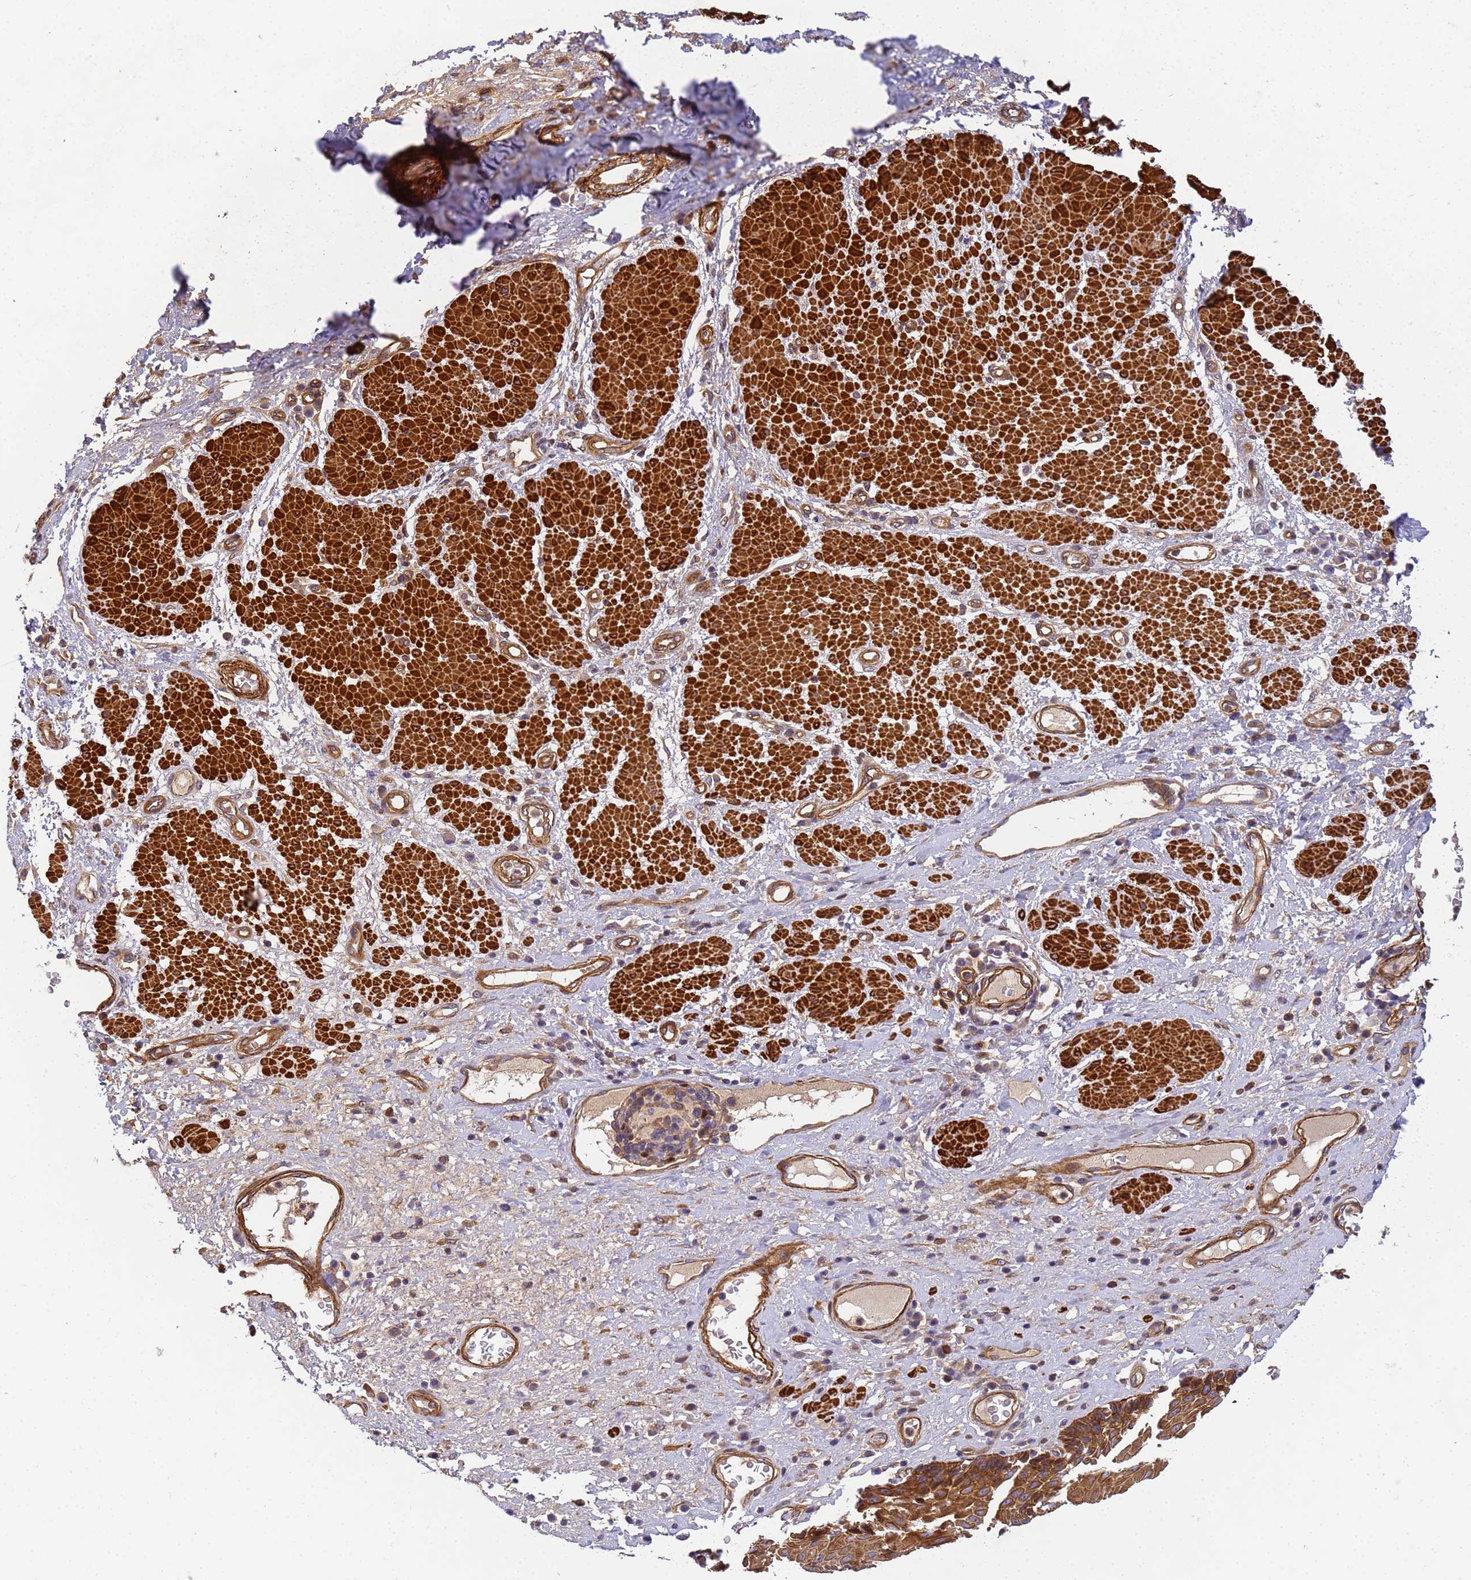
{"staining": {"intensity": "strong", "quantity": ">75%", "location": "cytoplasmic/membranous"}, "tissue": "esophagus", "cell_type": "Squamous epithelial cells", "image_type": "normal", "snomed": [{"axis": "morphology", "description": "Normal tissue, NOS"}, {"axis": "morphology", "description": "Adenocarcinoma, NOS"}, {"axis": "topography", "description": "Esophagus"}], "caption": "This is an image of immunohistochemistry (IHC) staining of unremarkable esophagus, which shows strong staining in the cytoplasmic/membranous of squamous epithelial cells.", "gene": "RALGAPA2", "patient": {"sex": "male", "age": 62}}